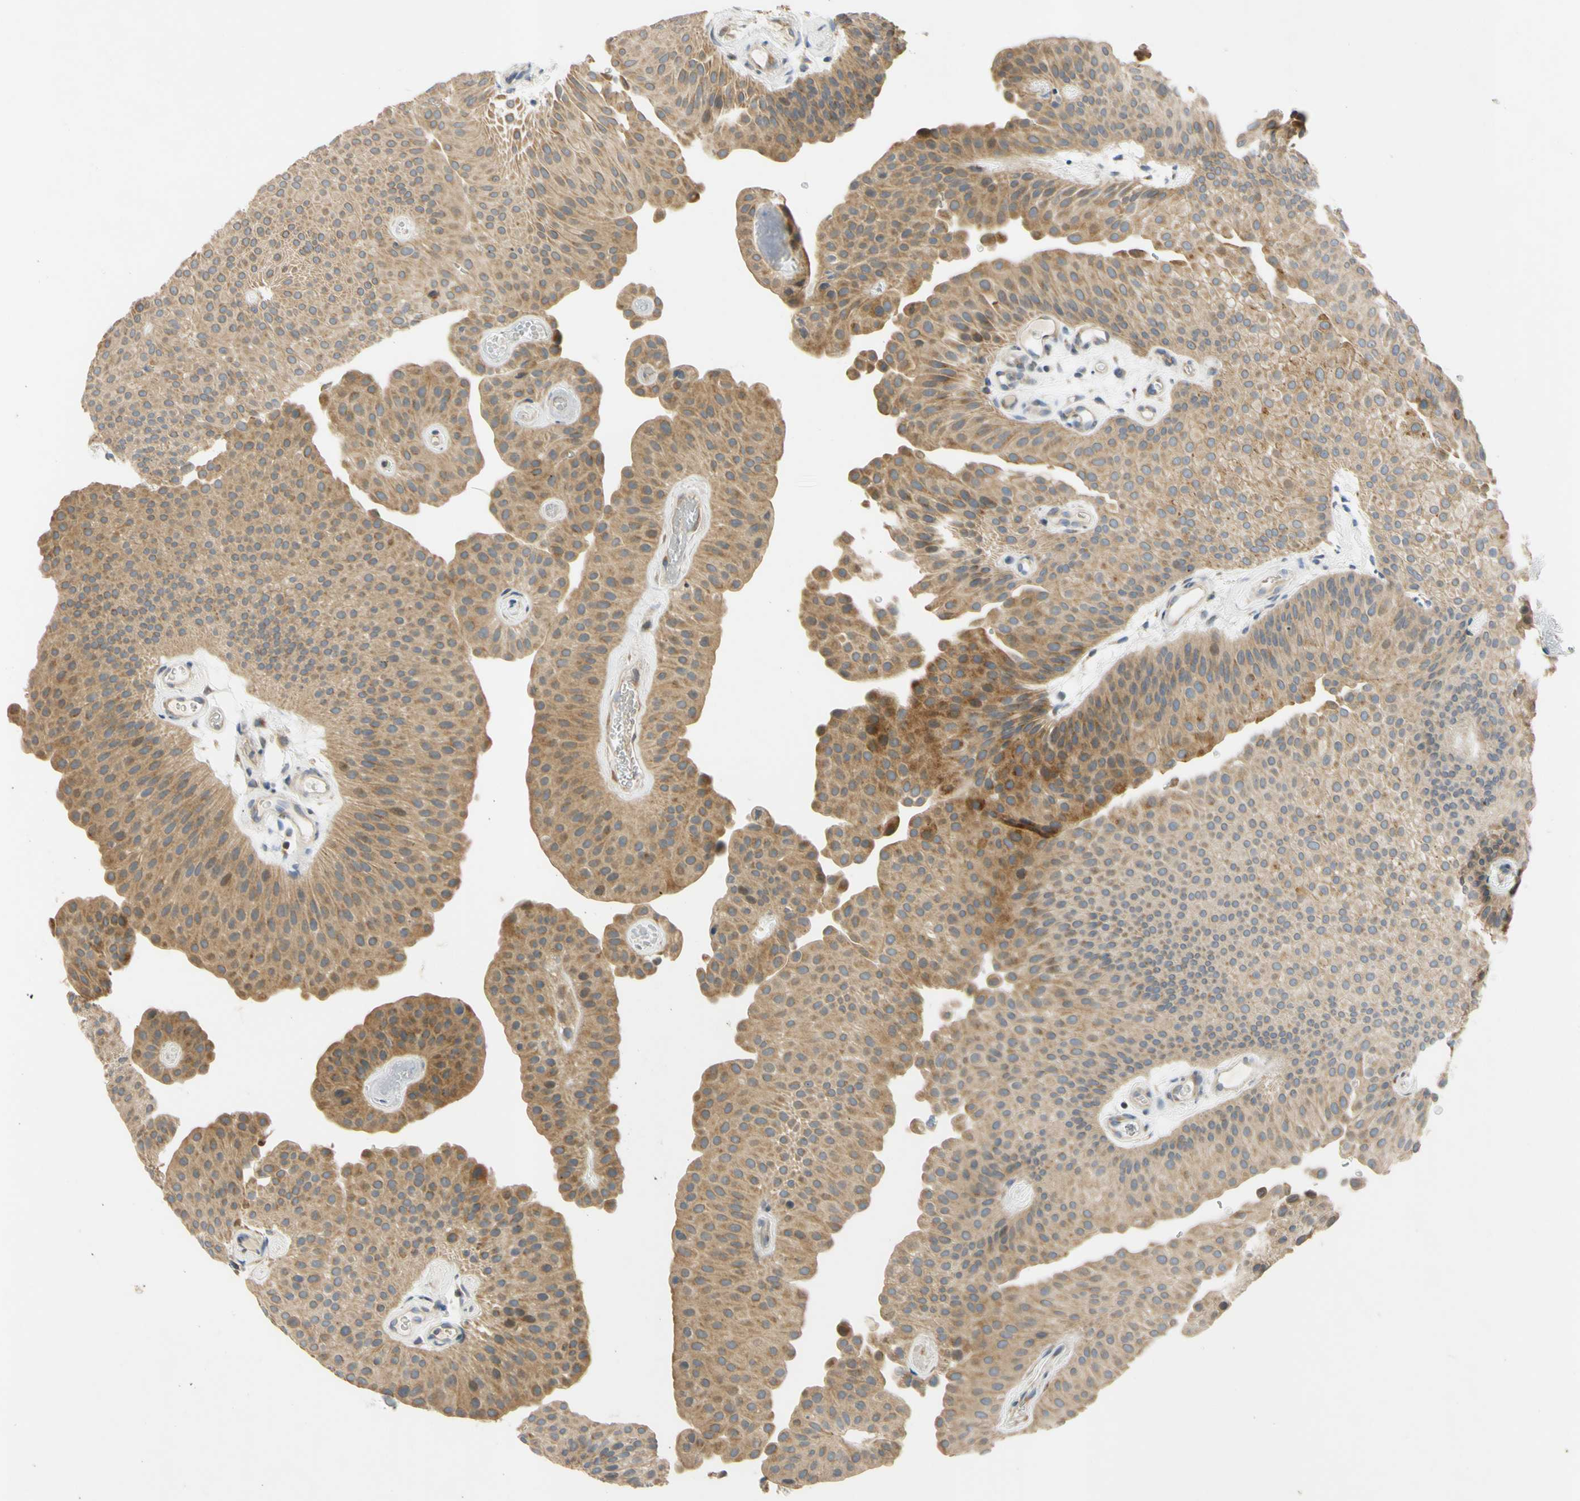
{"staining": {"intensity": "moderate", "quantity": ">75%", "location": "cytoplasmic/membranous"}, "tissue": "urothelial cancer", "cell_type": "Tumor cells", "image_type": "cancer", "snomed": [{"axis": "morphology", "description": "Urothelial carcinoma, Low grade"}, {"axis": "topography", "description": "Urinary bladder"}], "caption": "Protein expression analysis of human urothelial carcinoma (low-grade) reveals moderate cytoplasmic/membranous expression in about >75% of tumor cells.", "gene": "CCNB2", "patient": {"sex": "female", "age": 60}}